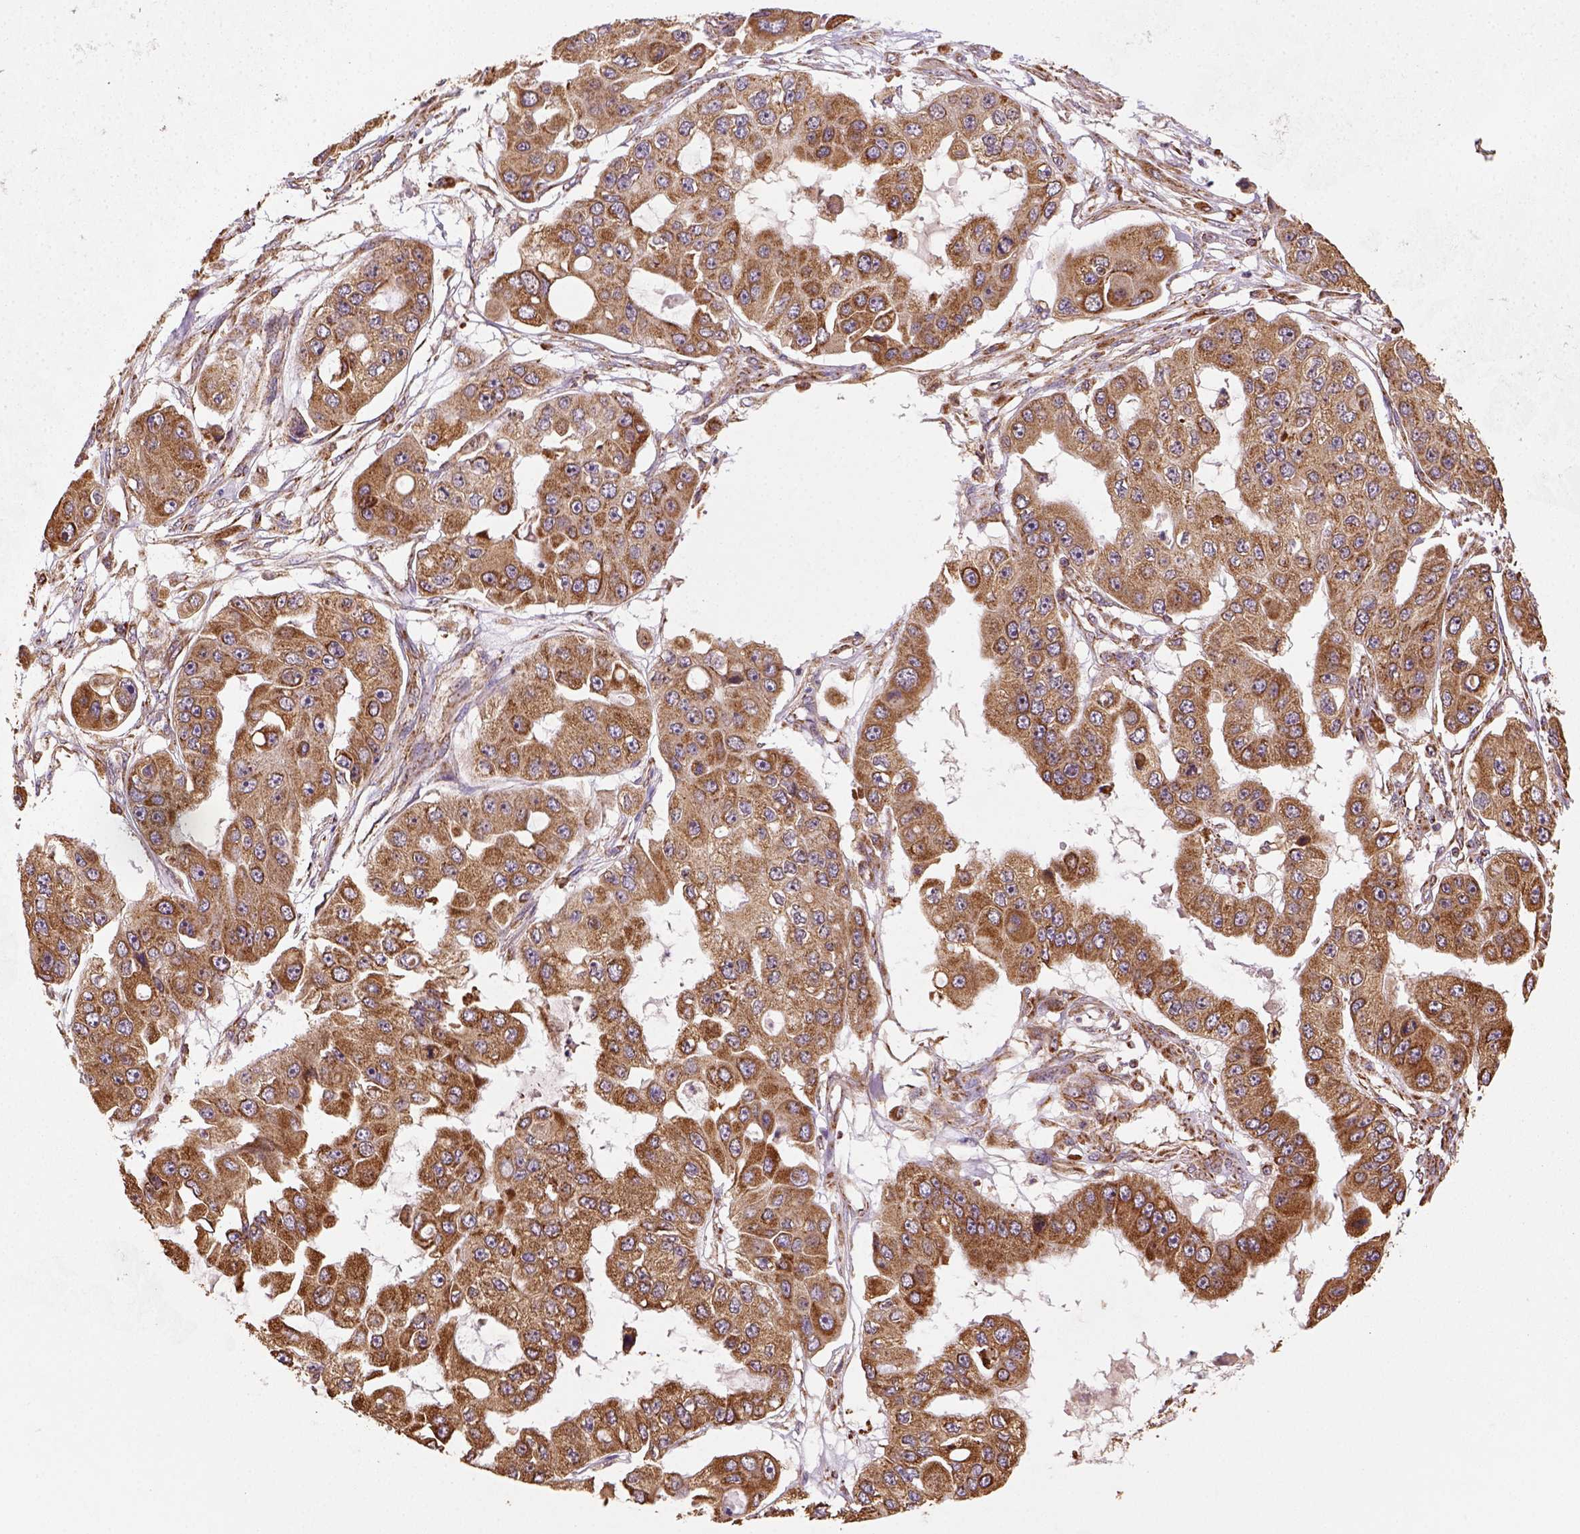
{"staining": {"intensity": "moderate", "quantity": ">75%", "location": "cytoplasmic/membranous"}, "tissue": "ovarian cancer", "cell_type": "Tumor cells", "image_type": "cancer", "snomed": [{"axis": "morphology", "description": "Cystadenocarcinoma, serous, NOS"}, {"axis": "topography", "description": "Ovary"}], "caption": "There is medium levels of moderate cytoplasmic/membranous expression in tumor cells of ovarian cancer, as demonstrated by immunohistochemical staining (brown color).", "gene": "MAPK8IP3", "patient": {"sex": "female", "age": 56}}